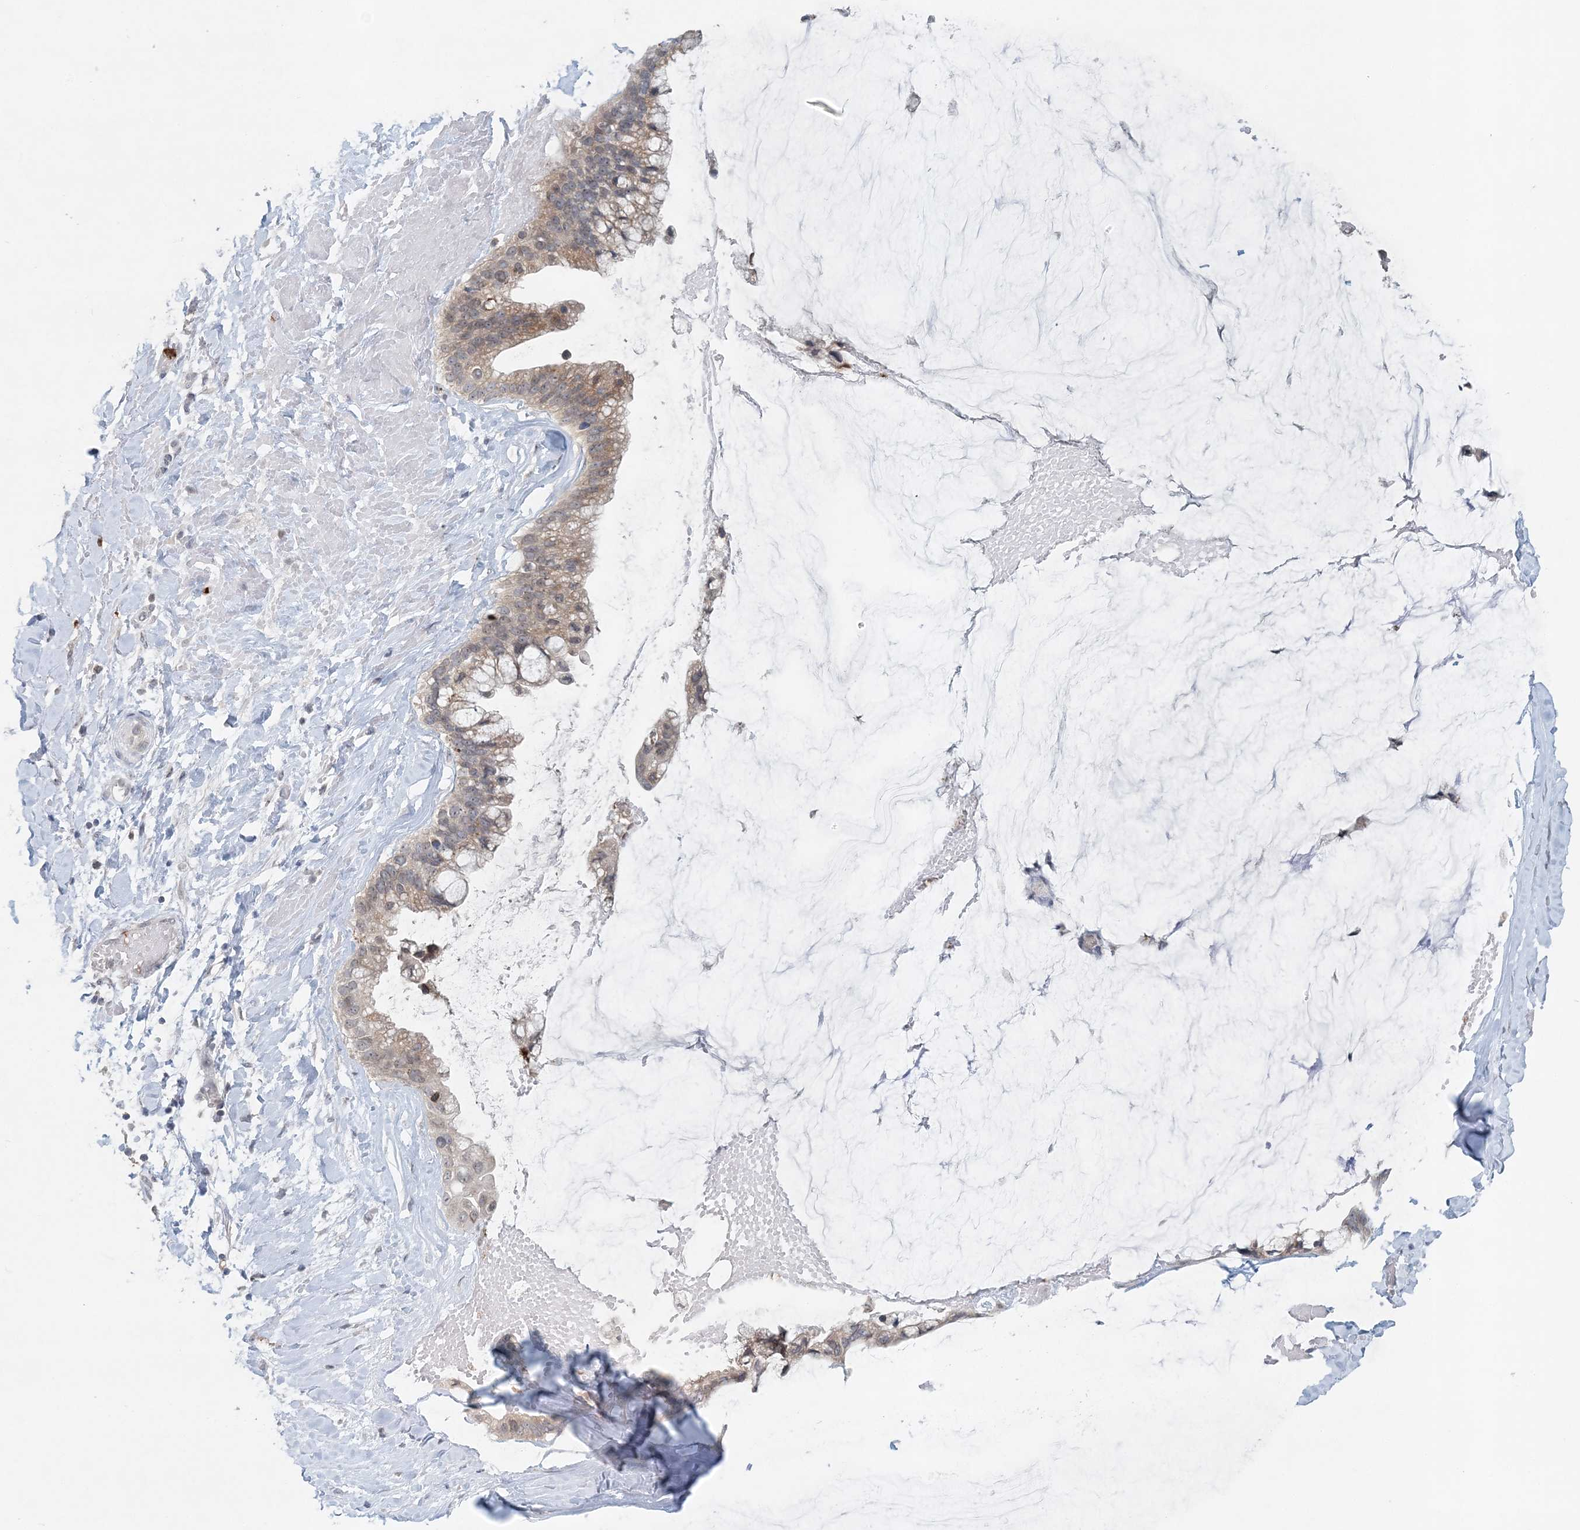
{"staining": {"intensity": "weak", "quantity": ">75%", "location": "cytoplasmic/membranous"}, "tissue": "ovarian cancer", "cell_type": "Tumor cells", "image_type": "cancer", "snomed": [{"axis": "morphology", "description": "Cystadenocarcinoma, mucinous, NOS"}, {"axis": "topography", "description": "Ovary"}], "caption": "DAB immunohistochemical staining of human ovarian cancer (mucinous cystadenocarcinoma) reveals weak cytoplasmic/membranous protein expression in about >75% of tumor cells.", "gene": "NUP54", "patient": {"sex": "female", "age": 39}}